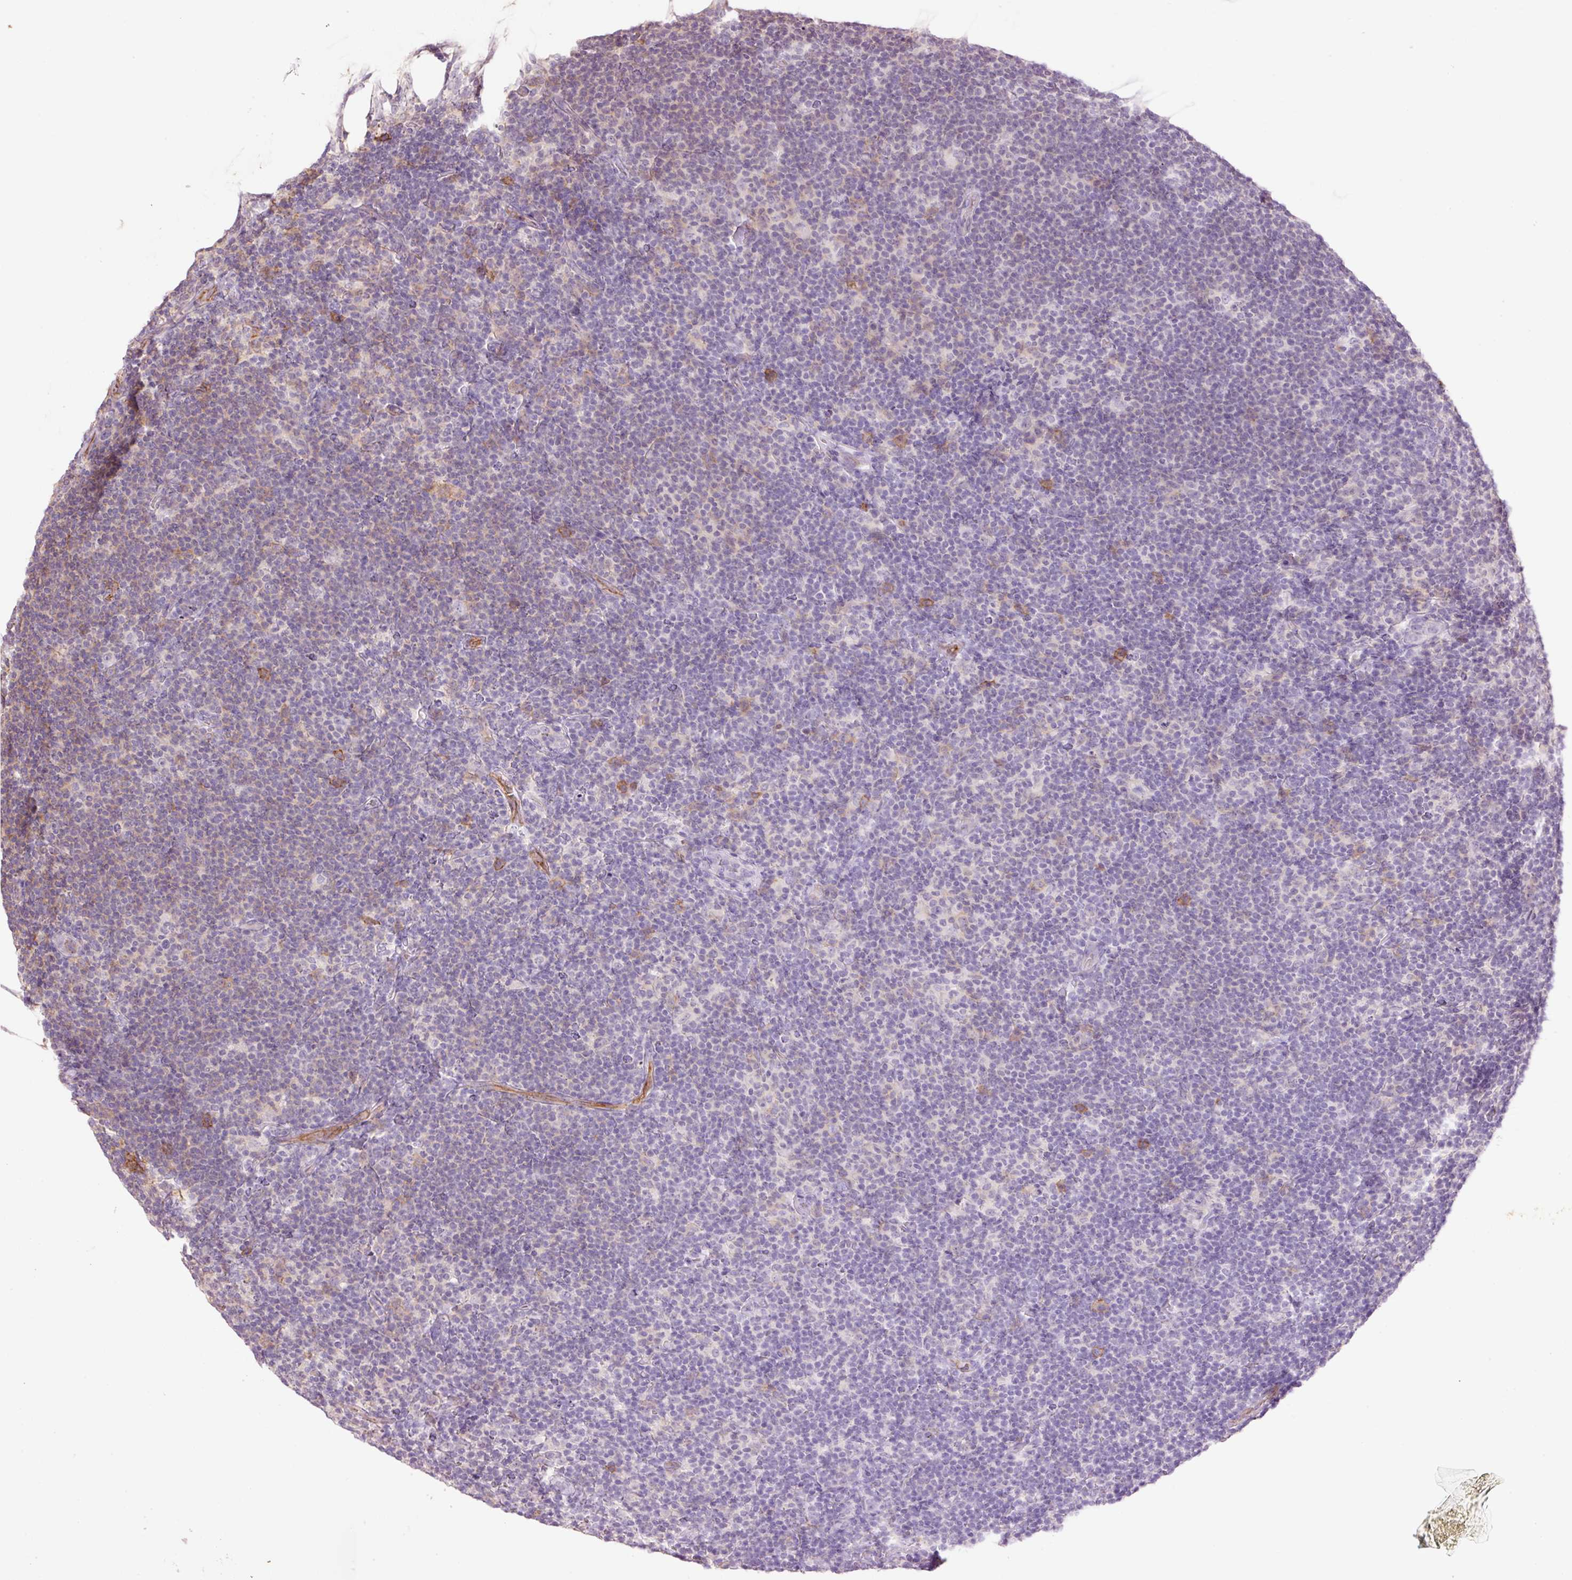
{"staining": {"intensity": "negative", "quantity": "none", "location": "none"}, "tissue": "lymphoma", "cell_type": "Tumor cells", "image_type": "cancer", "snomed": [{"axis": "morphology", "description": "Hodgkin's disease, NOS"}, {"axis": "topography", "description": "Lymph node"}], "caption": "Immunohistochemical staining of human lymphoma displays no significant positivity in tumor cells. The staining is performed using DAB (3,3'-diaminobenzidine) brown chromogen with nuclei counter-stained in using hematoxylin.", "gene": "SLC1A4", "patient": {"sex": "female", "age": 57}}